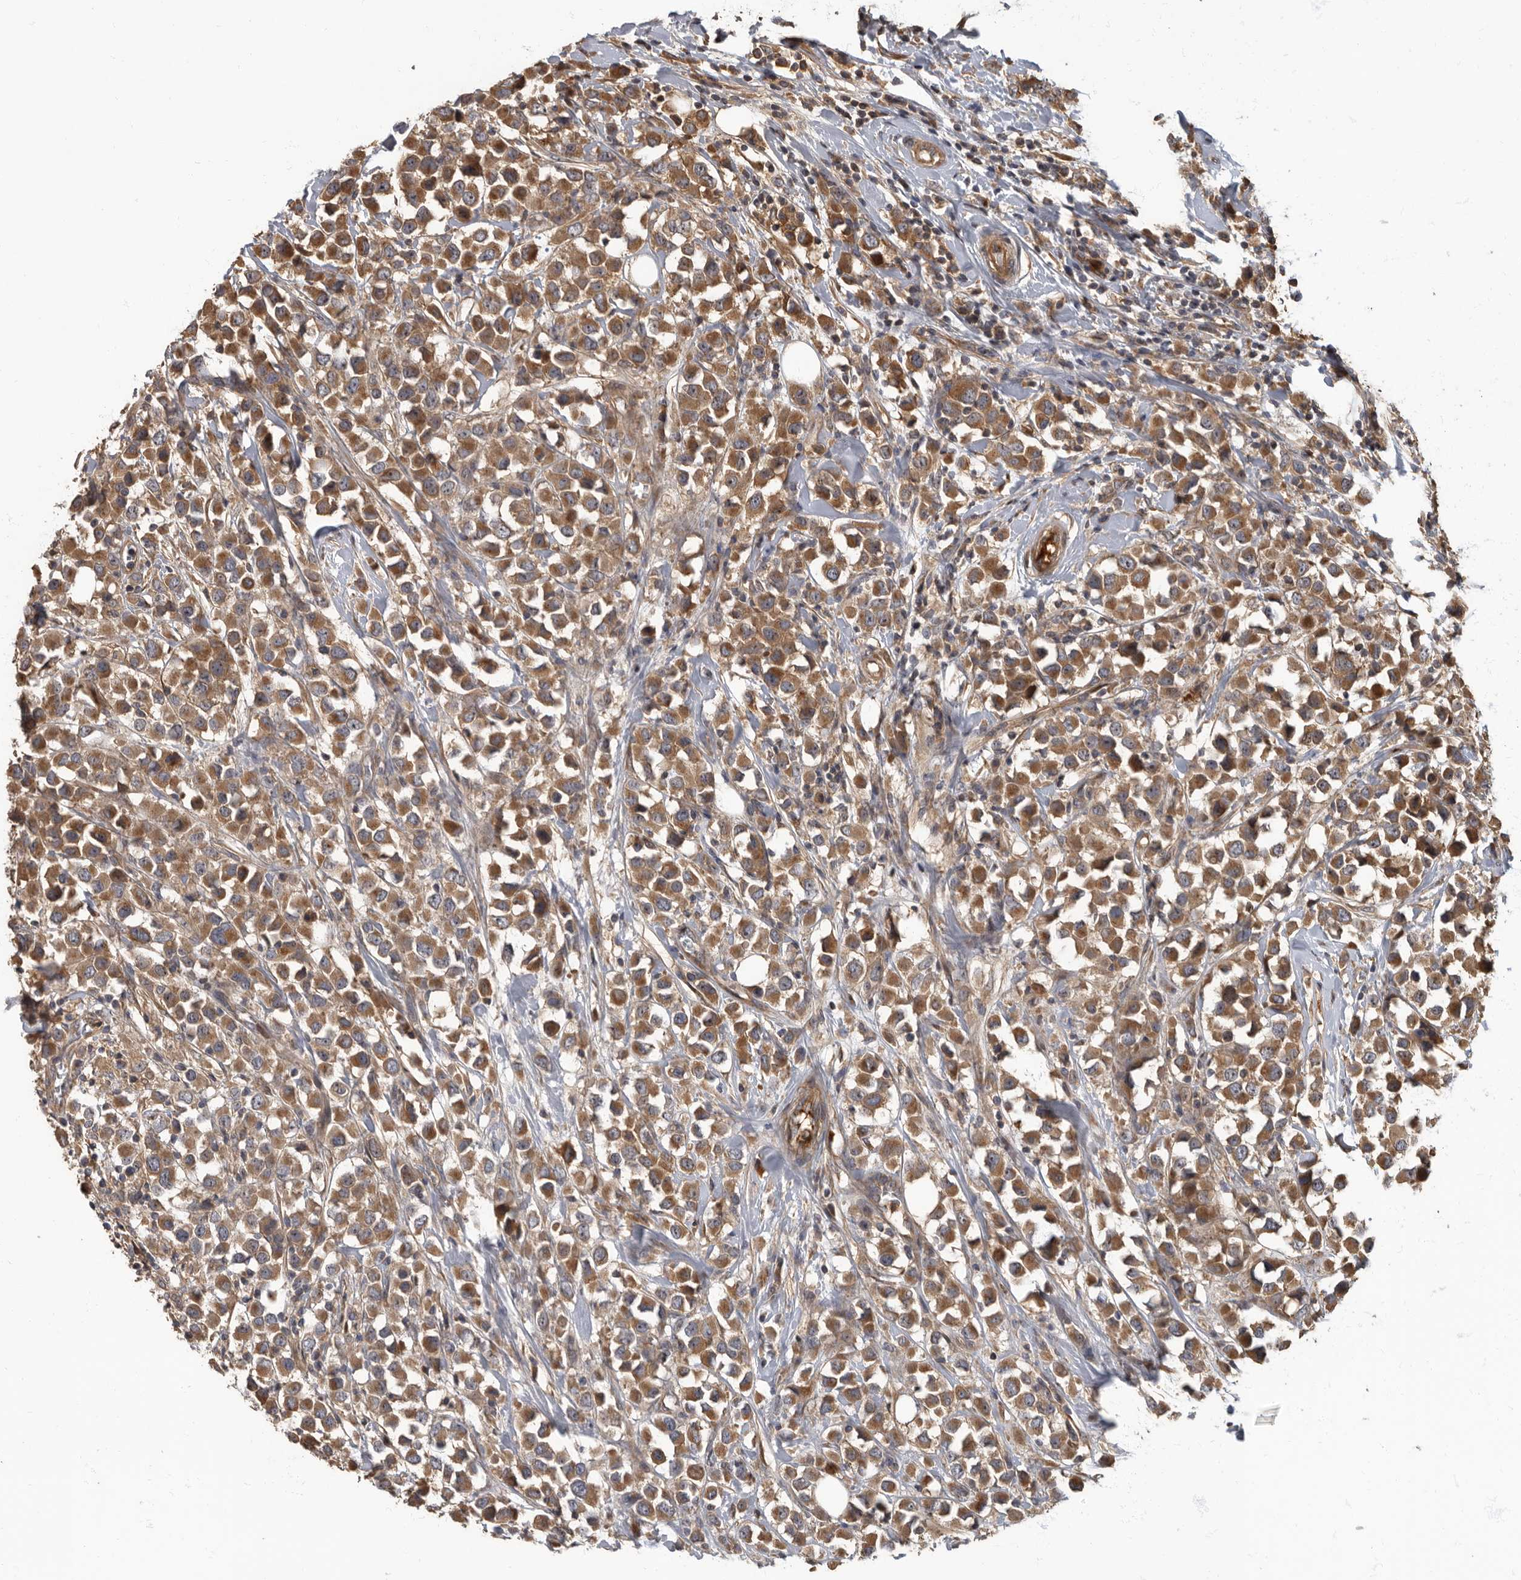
{"staining": {"intensity": "moderate", "quantity": ">75%", "location": "cytoplasmic/membranous"}, "tissue": "breast cancer", "cell_type": "Tumor cells", "image_type": "cancer", "snomed": [{"axis": "morphology", "description": "Duct carcinoma"}, {"axis": "topography", "description": "Breast"}], "caption": "IHC of human invasive ductal carcinoma (breast) reveals medium levels of moderate cytoplasmic/membranous staining in about >75% of tumor cells.", "gene": "DAAM1", "patient": {"sex": "female", "age": 61}}